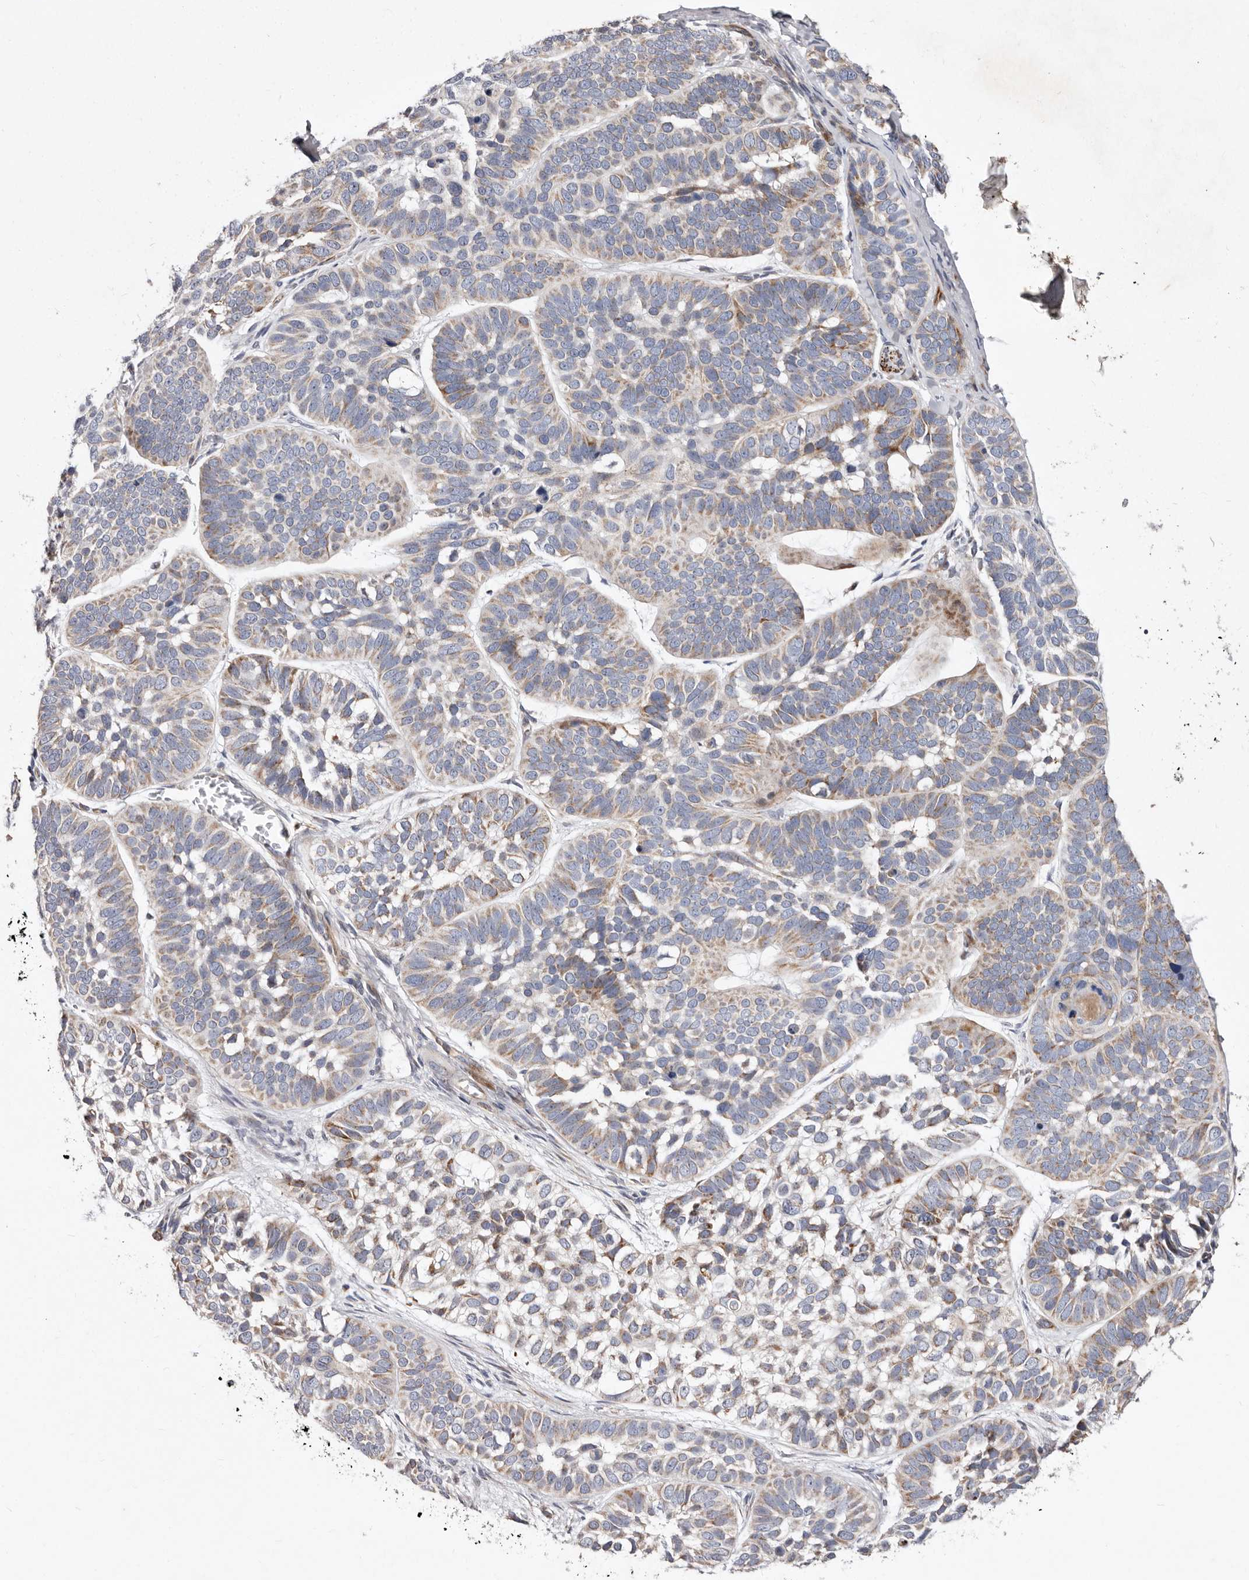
{"staining": {"intensity": "moderate", "quantity": ">75%", "location": "cytoplasmic/membranous"}, "tissue": "skin cancer", "cell_type": "Tumor cells", "image_type": "cancer", "snomed": [{"axis": "morphology", "description": "Basal cell carcinoma"}, {"axis": "topography", "description": "Skin"}], "caption": "Immunohistochemical staining of human skin cancer (basal cell carcinoma) demonstrates medium levels of moderate cytoplasmic/membranous staining in approximately >75% of tumor cells. (IHC, brightfield microscopy, high magnification).", "gene": "TIMM17B", "patient": {"sex": "male", "age": 62}}